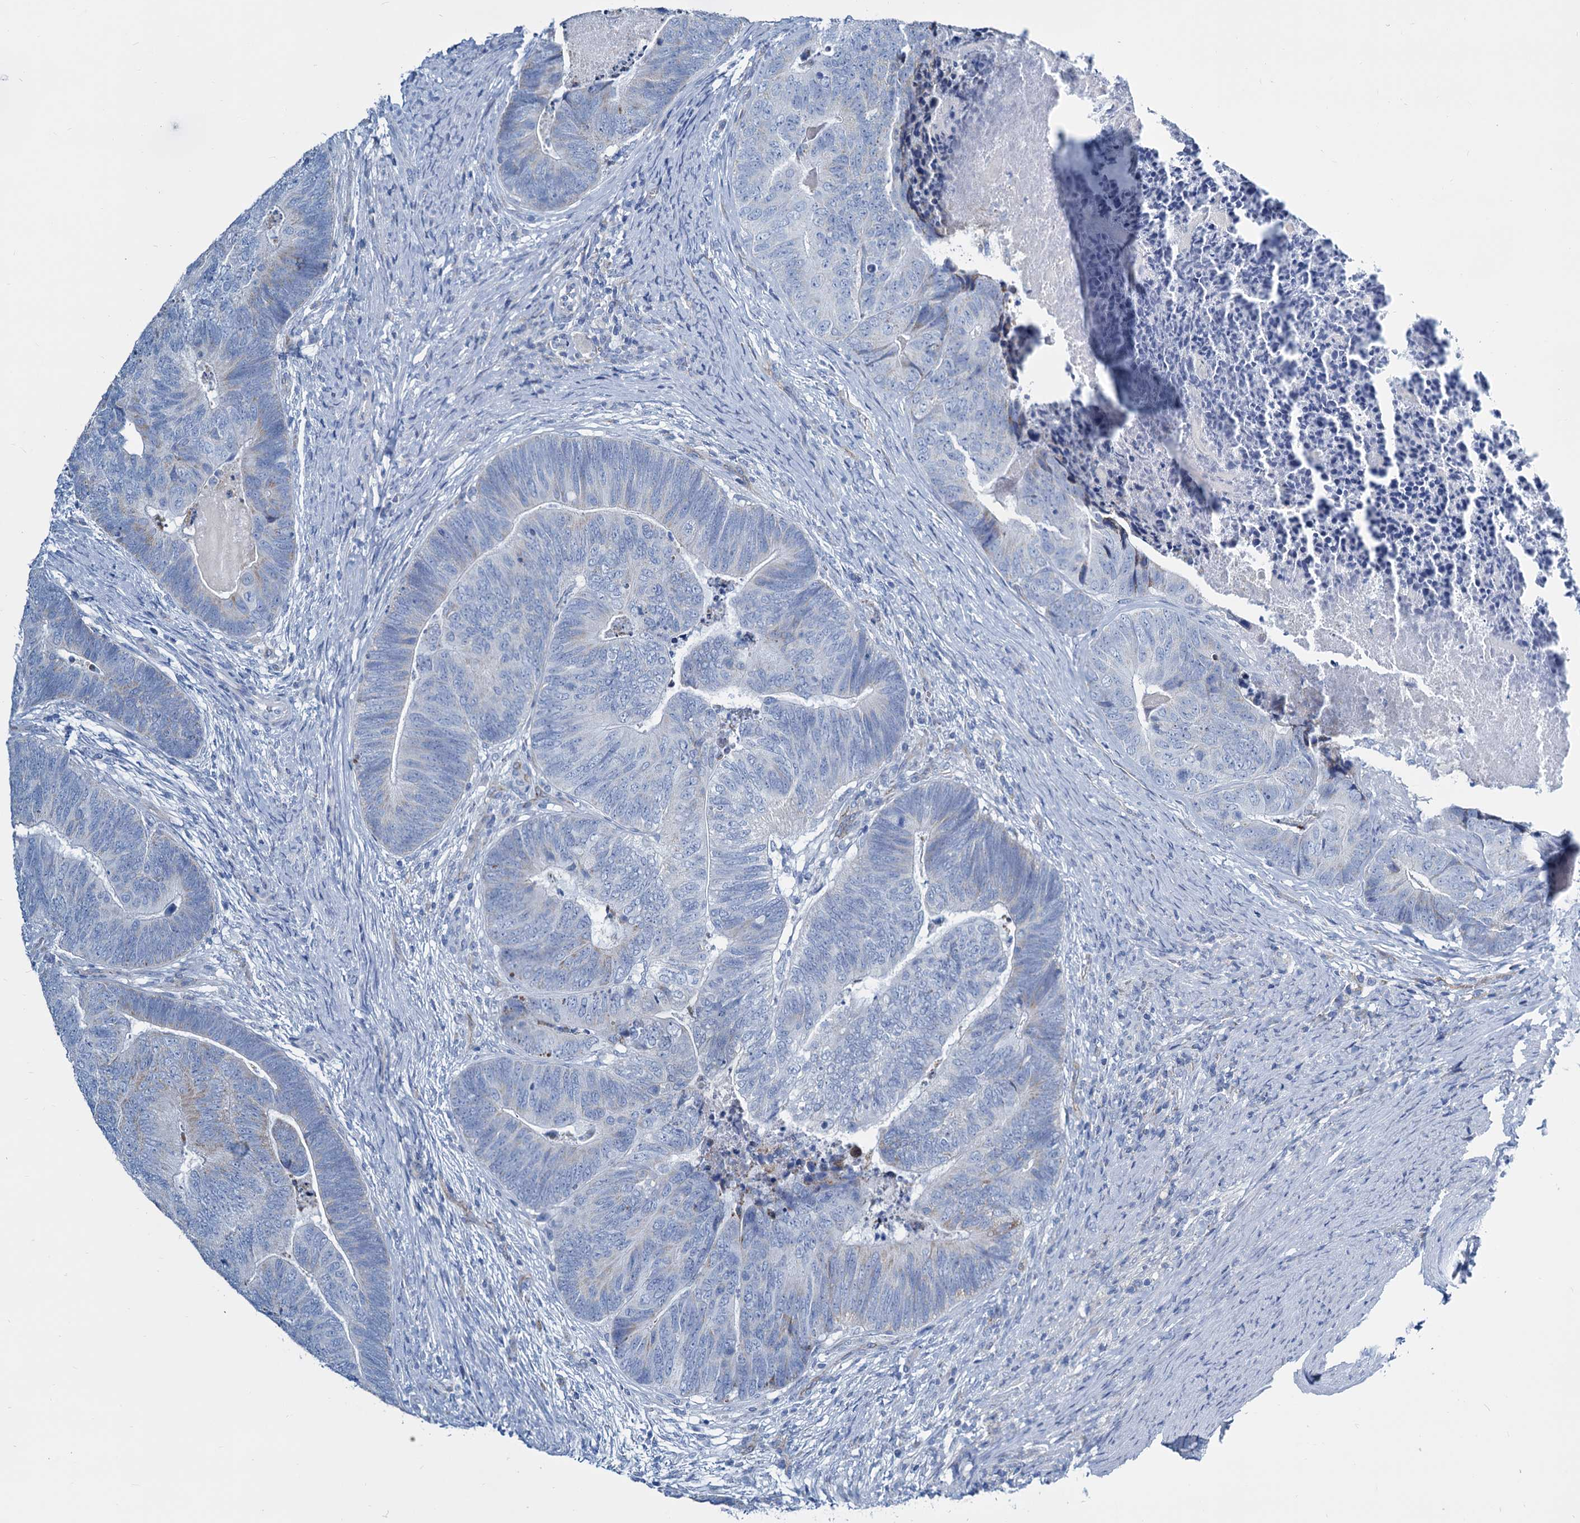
{"staining": {"intensity": "negative", "quantity": "none", "location": "none"}, "tissue": "colorectal cancer", "cell_type": "Tumor cells", "image_type": "cancer", "snomed": [{"axis": "morphology", "description": "Adenocarcinoma, NOS"}, {"axis": "topography", "description": "Colon"}], "caption": "High magnification brightfield microscopy of colorectal adenocarcinoma stained with DAB (3,3'-diaminobenzidine) (brown) and counterstained with hematoxylin (blue): tumor cells show no significant staining. The staining was performed using DAB to visualize the protein expression in brown, while the nuclei were stained in blue with hematoxylin (Magnification: 20x).", "gene": "SLC1A3", "patient": {"sex": "female", "age": 67}}